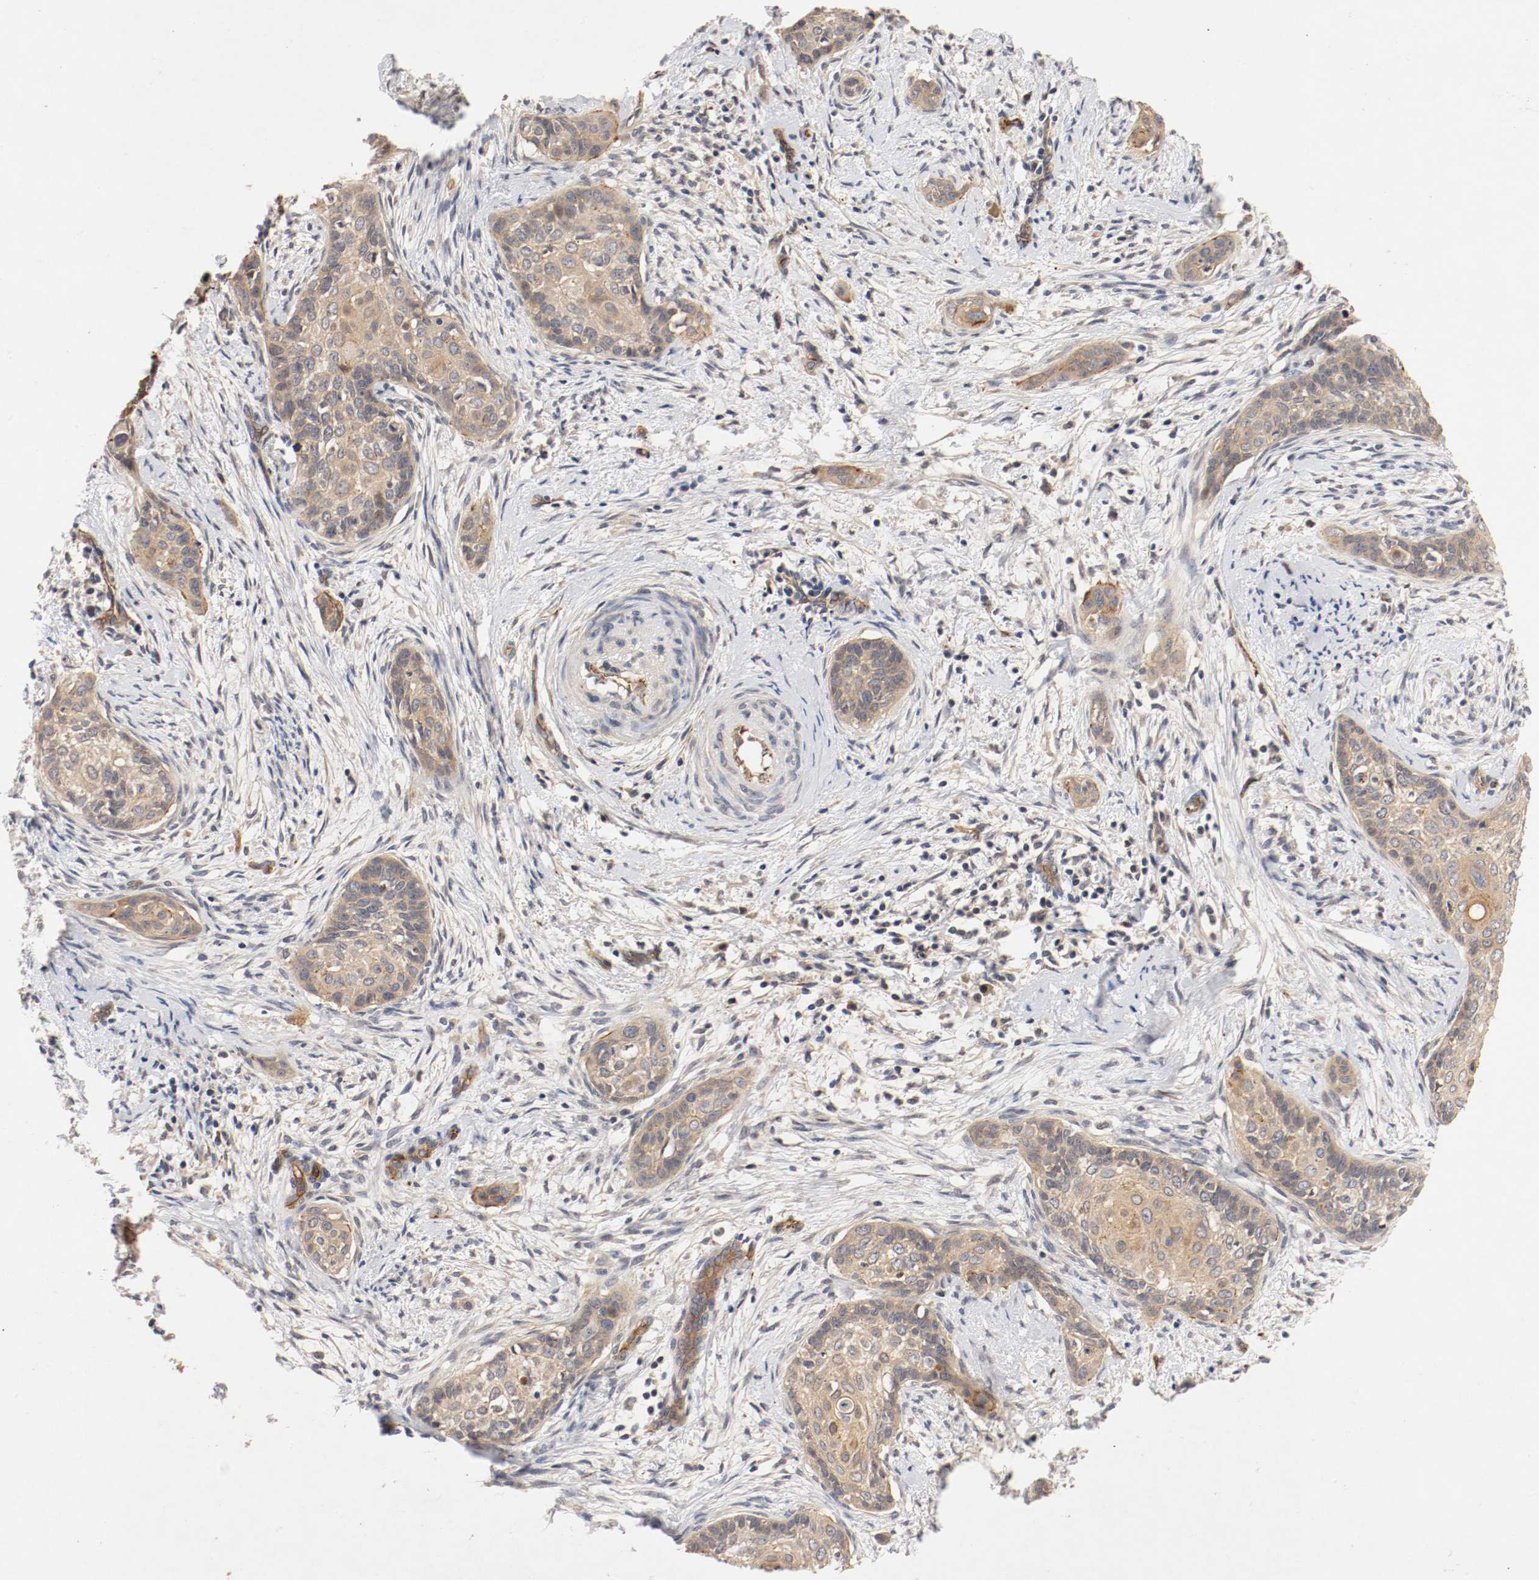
{"staining": {"intensity": "weak", "quantity": ">75%", "location": "cytoplasmic/membranous"}, "tissue": "cervical cancer", "cell_type": "Tumor cells", "image_type": "cancer", "snomed": [{"axis": "morphology", "description": "Squamous cell carcinoma, NOS"}, {"axis": "topography", "description": "Cervix"}], "caption": "Tumor cells display low levels of weak cytoplasmic/membranous expression in about >75% of cells in human cervical squamous cell carcinoma.", "gene": "TYK2", "patient": {"sex": "female", "age": 33}}